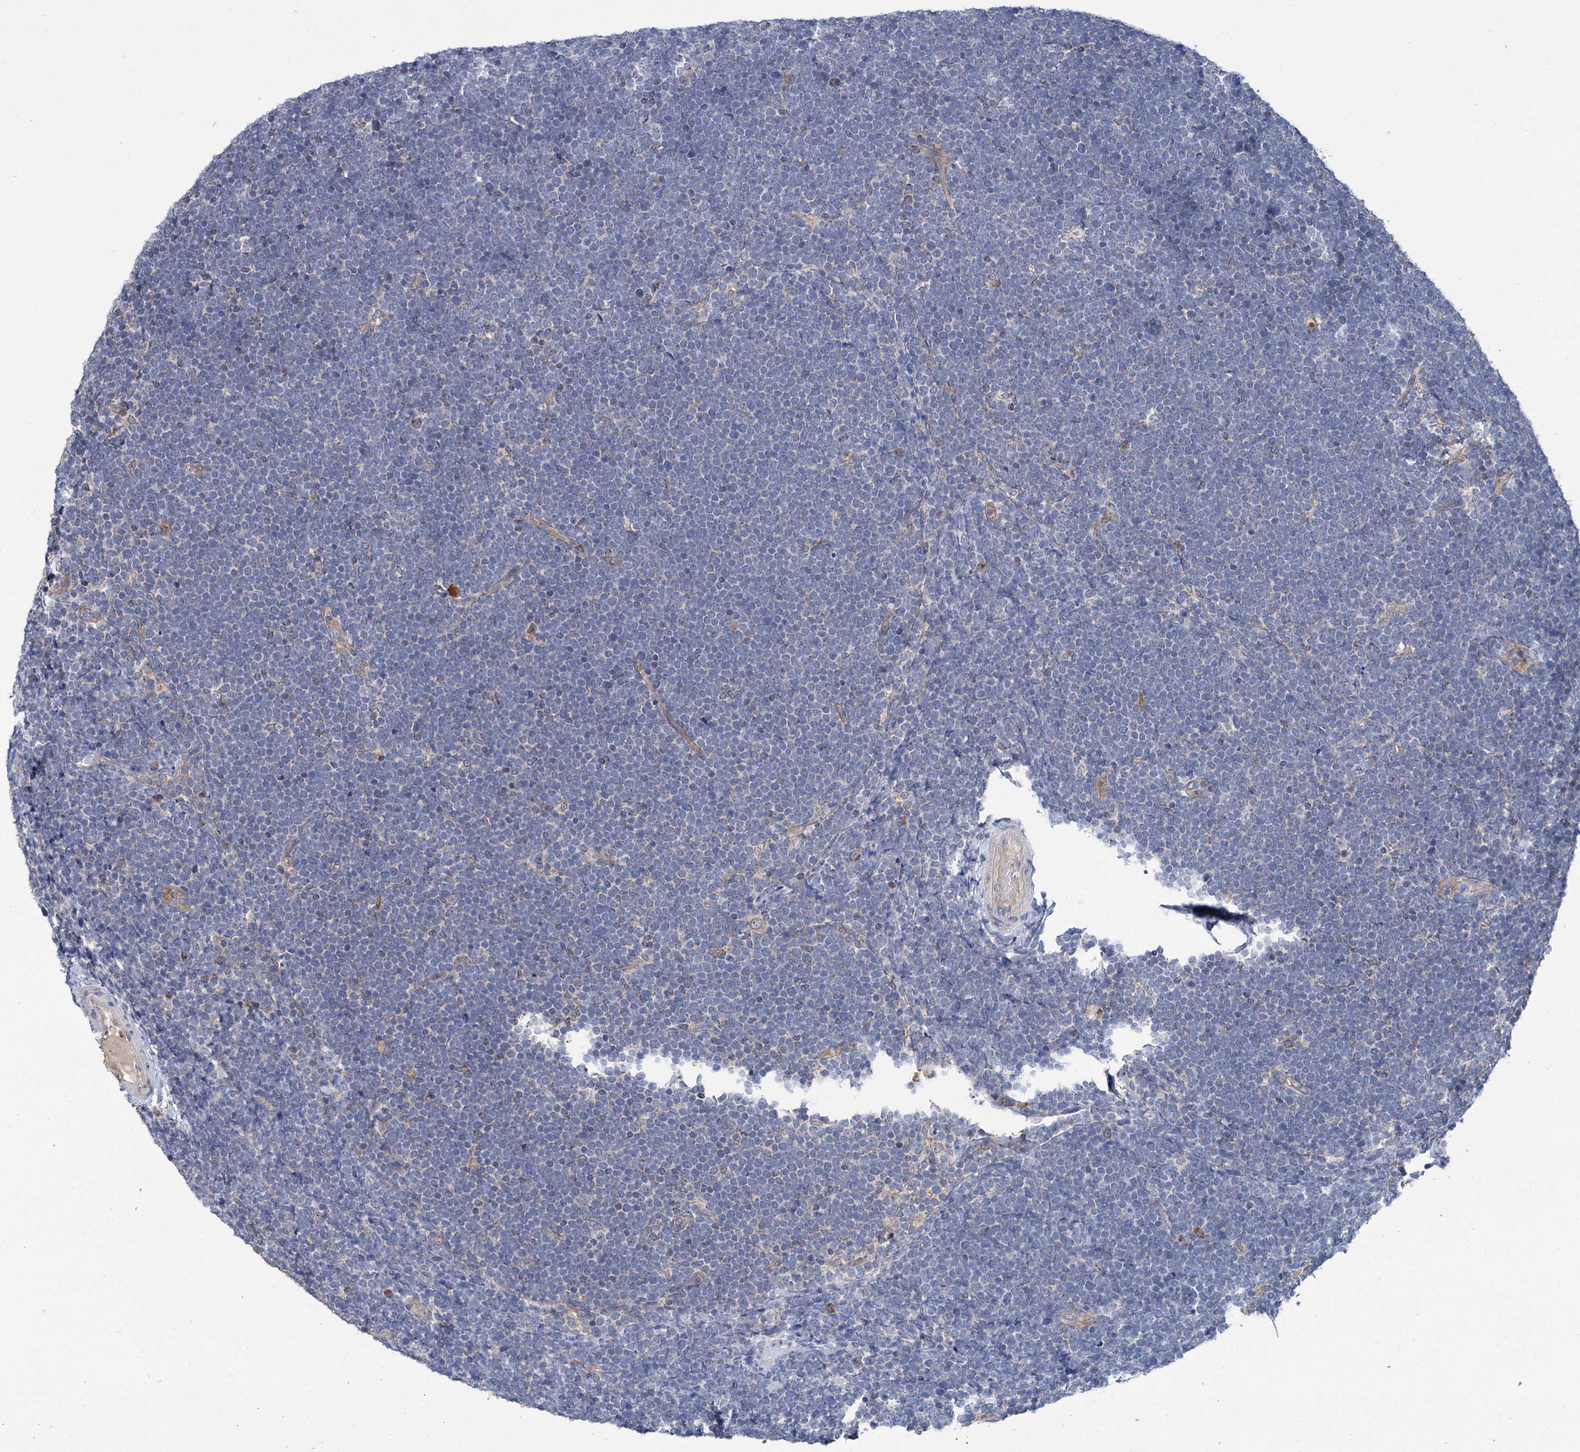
{"staining": {"intensity": "negative", "quantity": "none", "location": "none"}, "tissue": "lymphoma", "cell_type": "Tumor cells", "image_type": "cancer", "snomed": [{"axis": "morphology", "description": "Malignant lymphoma, non-Hodgkin's type, High grade"}, {"axis": "topography", "description": "Lymph node"}], "caption": "This micrograph is of lymphoma stained with IHC to label a protein in brown with the nuclei are counter-stained blue. There is no positivity in tumor cells. (Immunohistochemistry, brightfield microscopy, high magnification).", "gene": "DYNC2H1", "patient": {"sex": "male", "age": 13}}